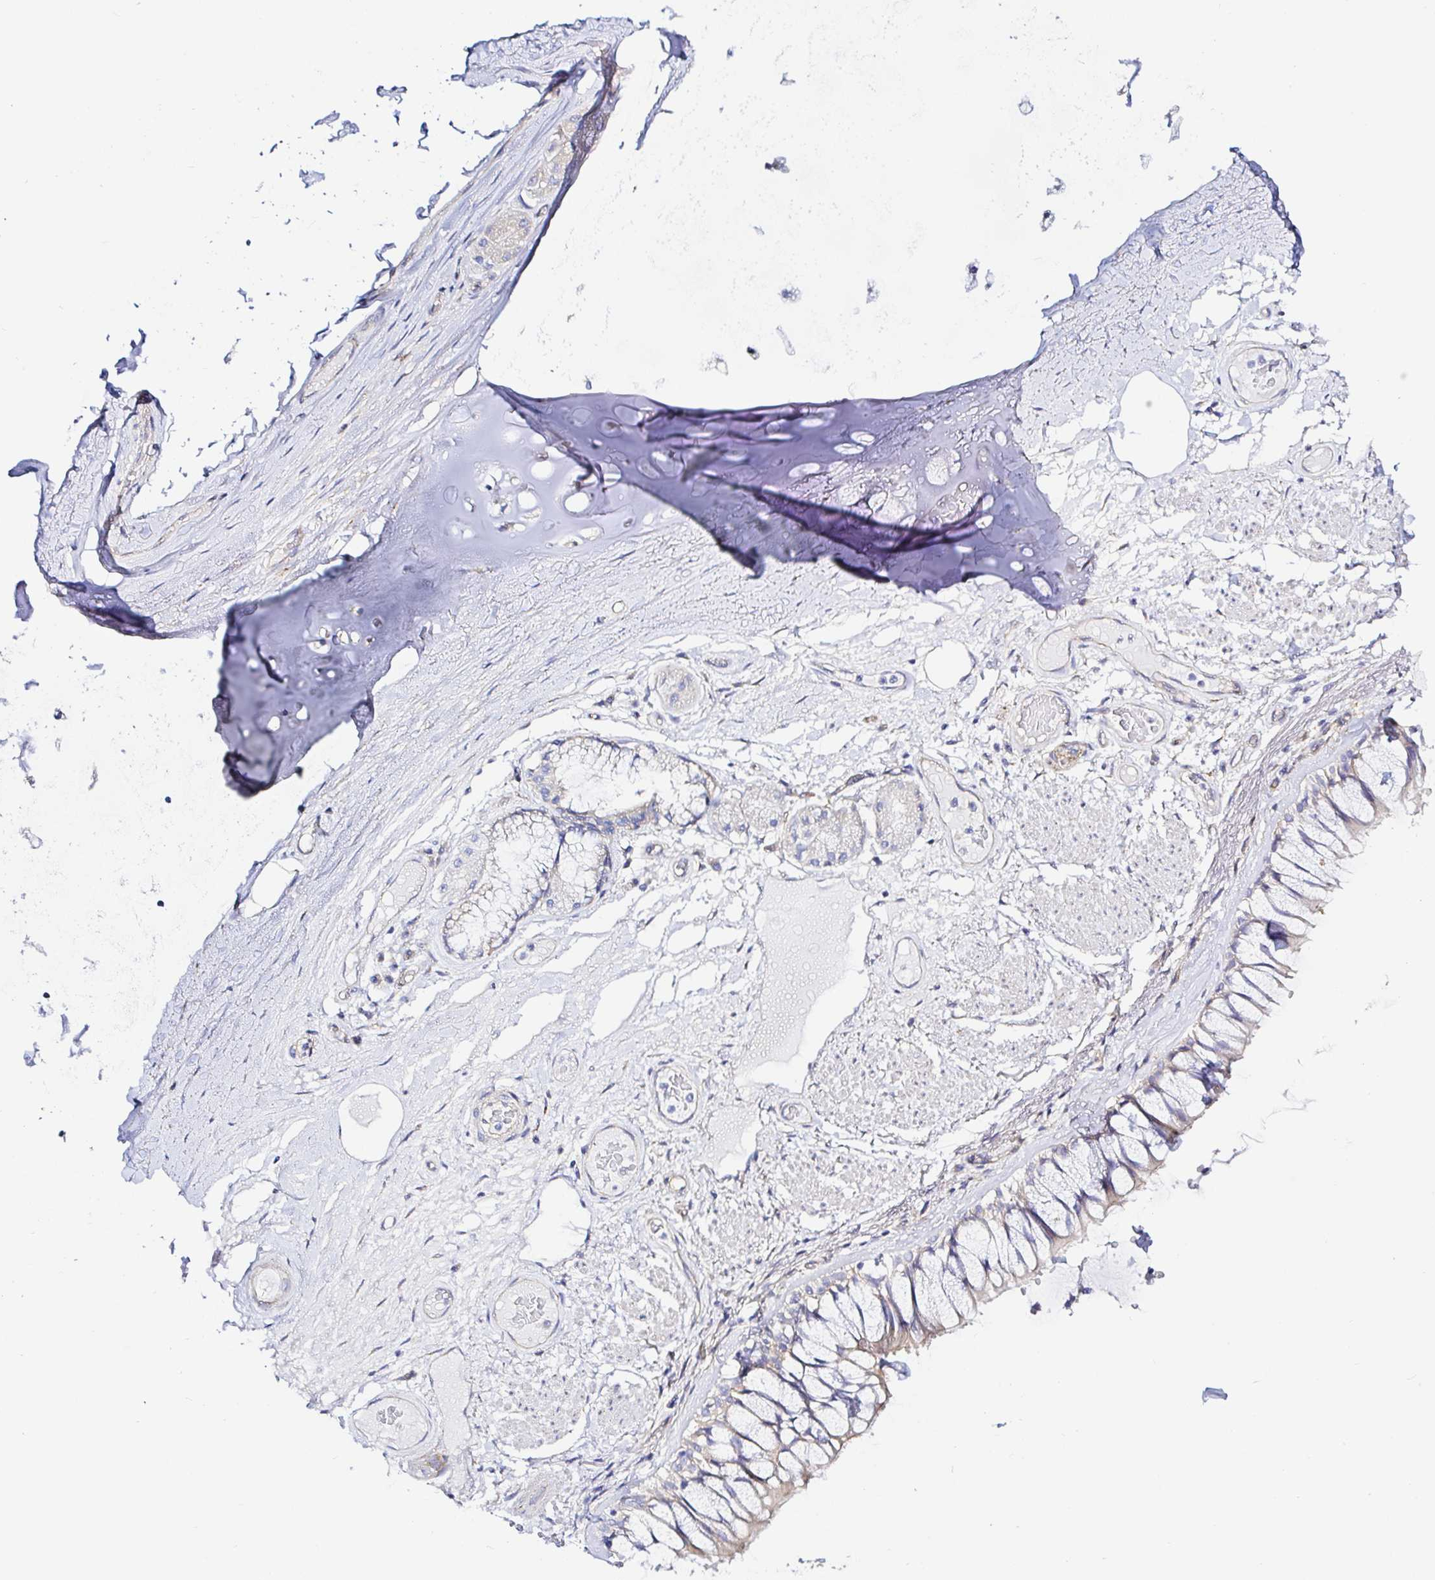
{"staining": {"intensity": "negative", "quantity": "none", "location": "none"}, "tissue": "soft tissue", "cell_type": "Chondrocytes", "image_type": "normal", "snomed": [{"axis": "morphology", "description": "Normal tissue, NOS"}, {"axis": "topography", "description": "Cartilage tissue"}, {"axis": "topography", "description": "Bronchus"}], "caption": "Micrograph shows no protein expression in chondrocytes of normal soft tissue.", "gene": "ARL4D", "patient": {"sex": "male", "age": 64}}